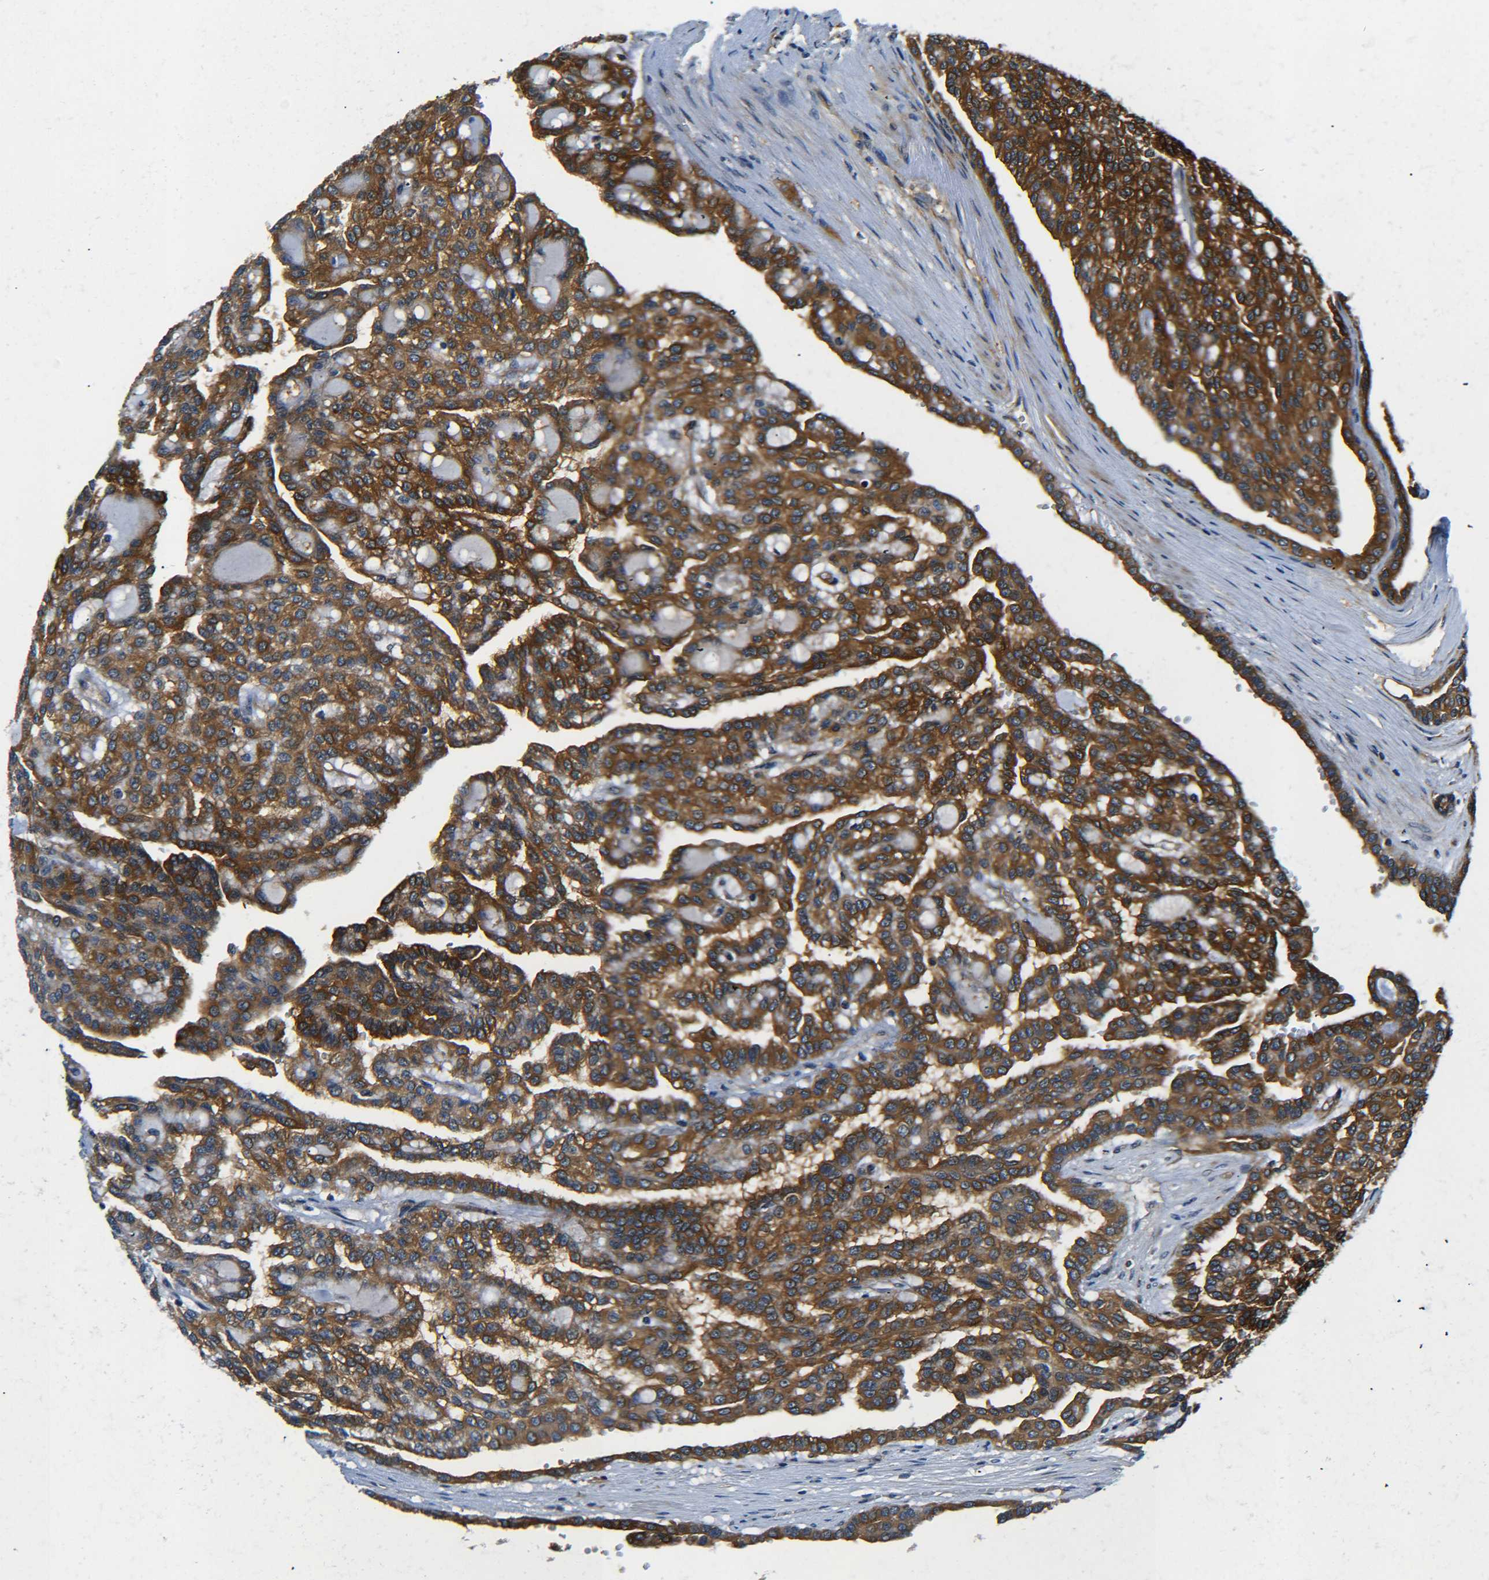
{"staining": {"intensity": "moderate", "quantity": ">75%", "location": "cytoplasmic/membranous"}, "tissue": "renal cancer", "cell_type": "Tumor cells", "image_type": "cancer", "snomed": [{"axis": "morphology", "description": "Adenocarcinoma, NOS"}, {"axis": "topography", "description": "Kidney"}], "caption": "Immunohistochemical staining of human renal cancer (adenocarcinoma) shows medium levels of moderate cytoplasmic/membranous staining in approximately >75% of tumor cells.", "gene": "PREB", "patient": {"sex": "male", "age": 63}}